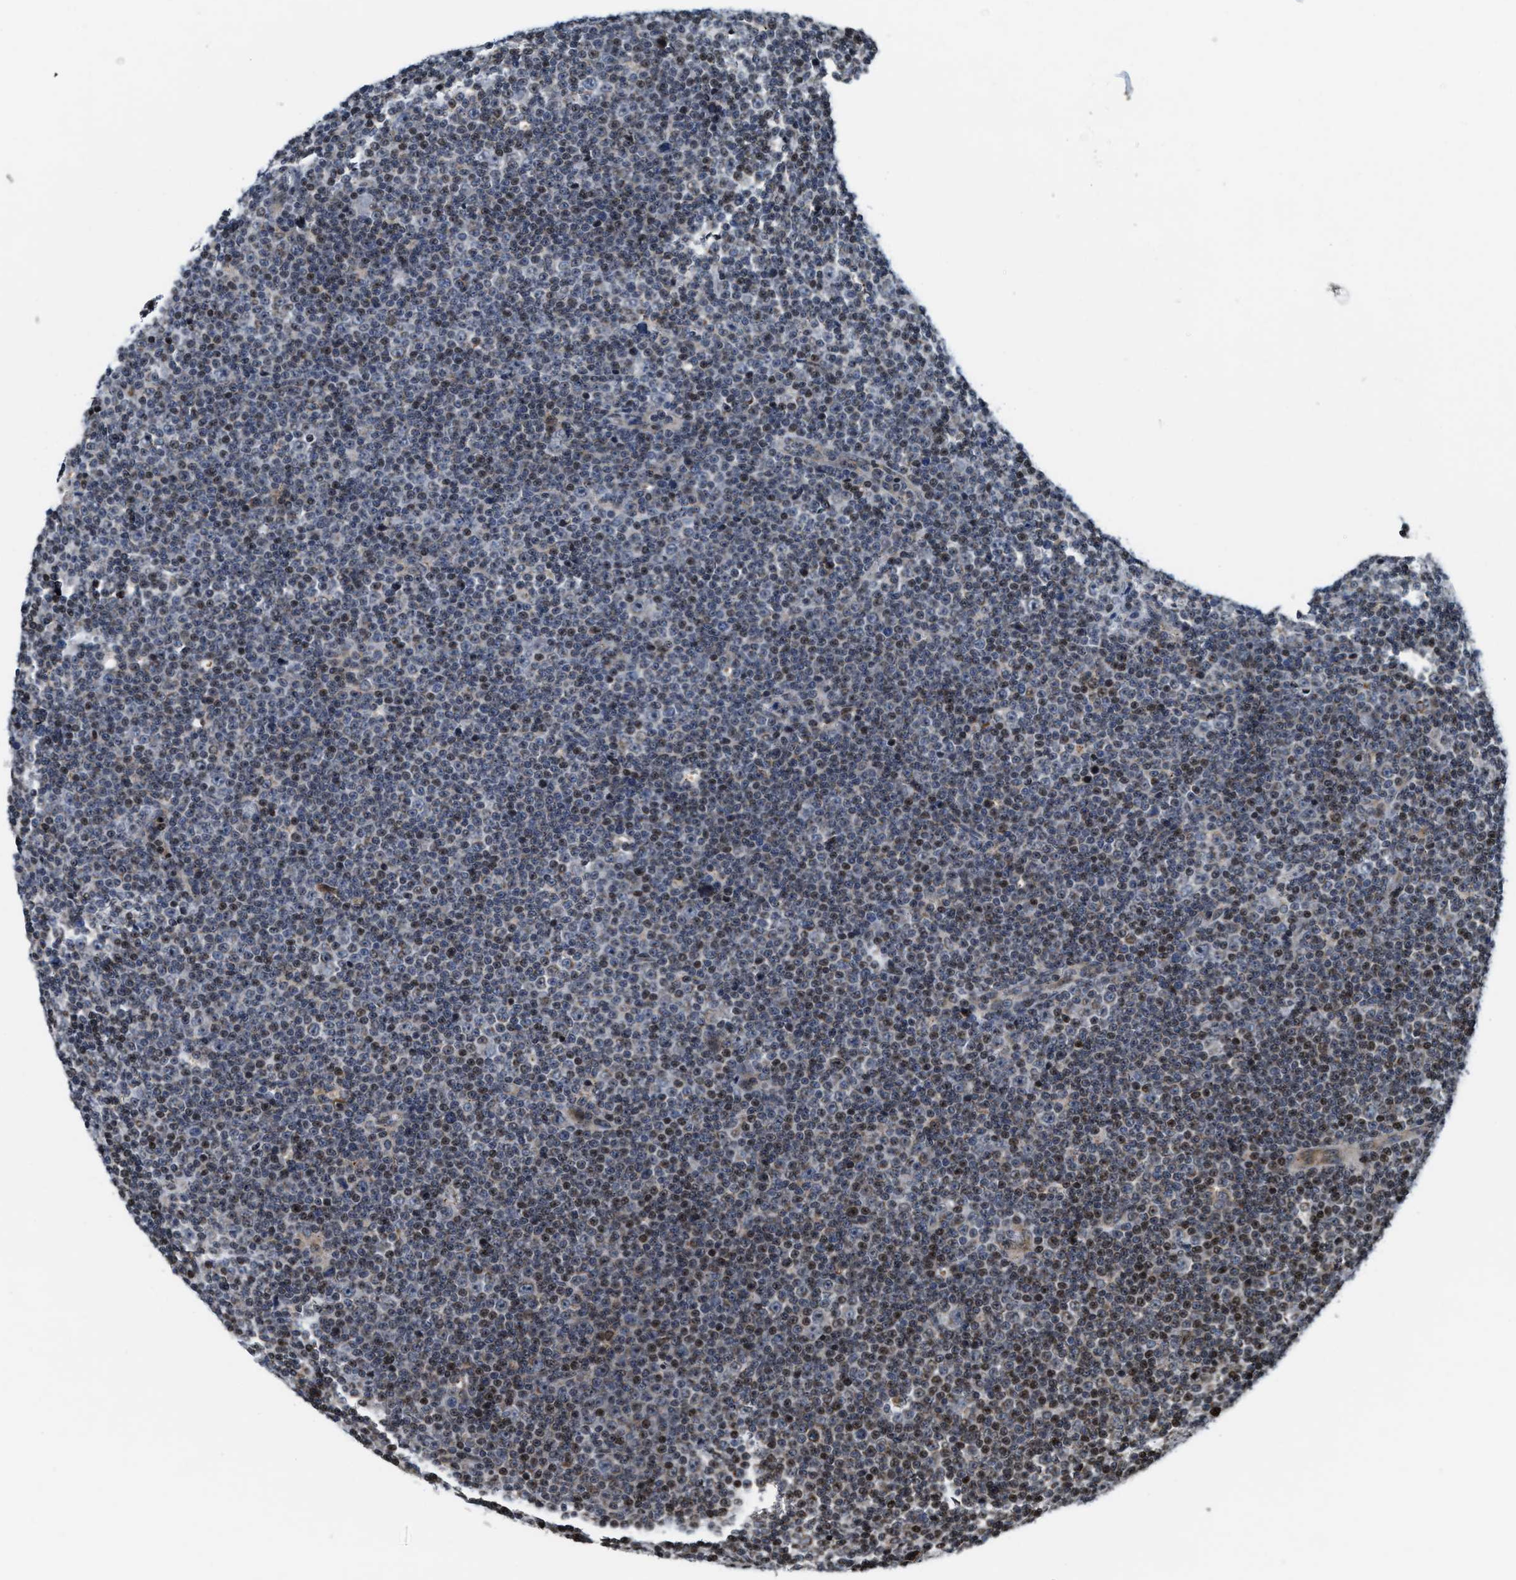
{"staining": {"intensity": "negative", "quantity": "none", "location": "none"}, "tissue": "lymphoma", "cell_type": "Tumor cells", "image_type": "cancer", "snomed": [{"axis": "morphology", "description": "Malignant lymphoma, non-Hodgkin's type, Low grade"}, {"axis": "topography", "description": "Lymph node"}], "caption": "Immunohistochemical staining of human malignant lymphoma, non-Hodgkin's type (low-grade) demonstrates no significant expression in tumor cells.", "gene": "PDZD2", "patient": {"sex": "female", "age": 67}}